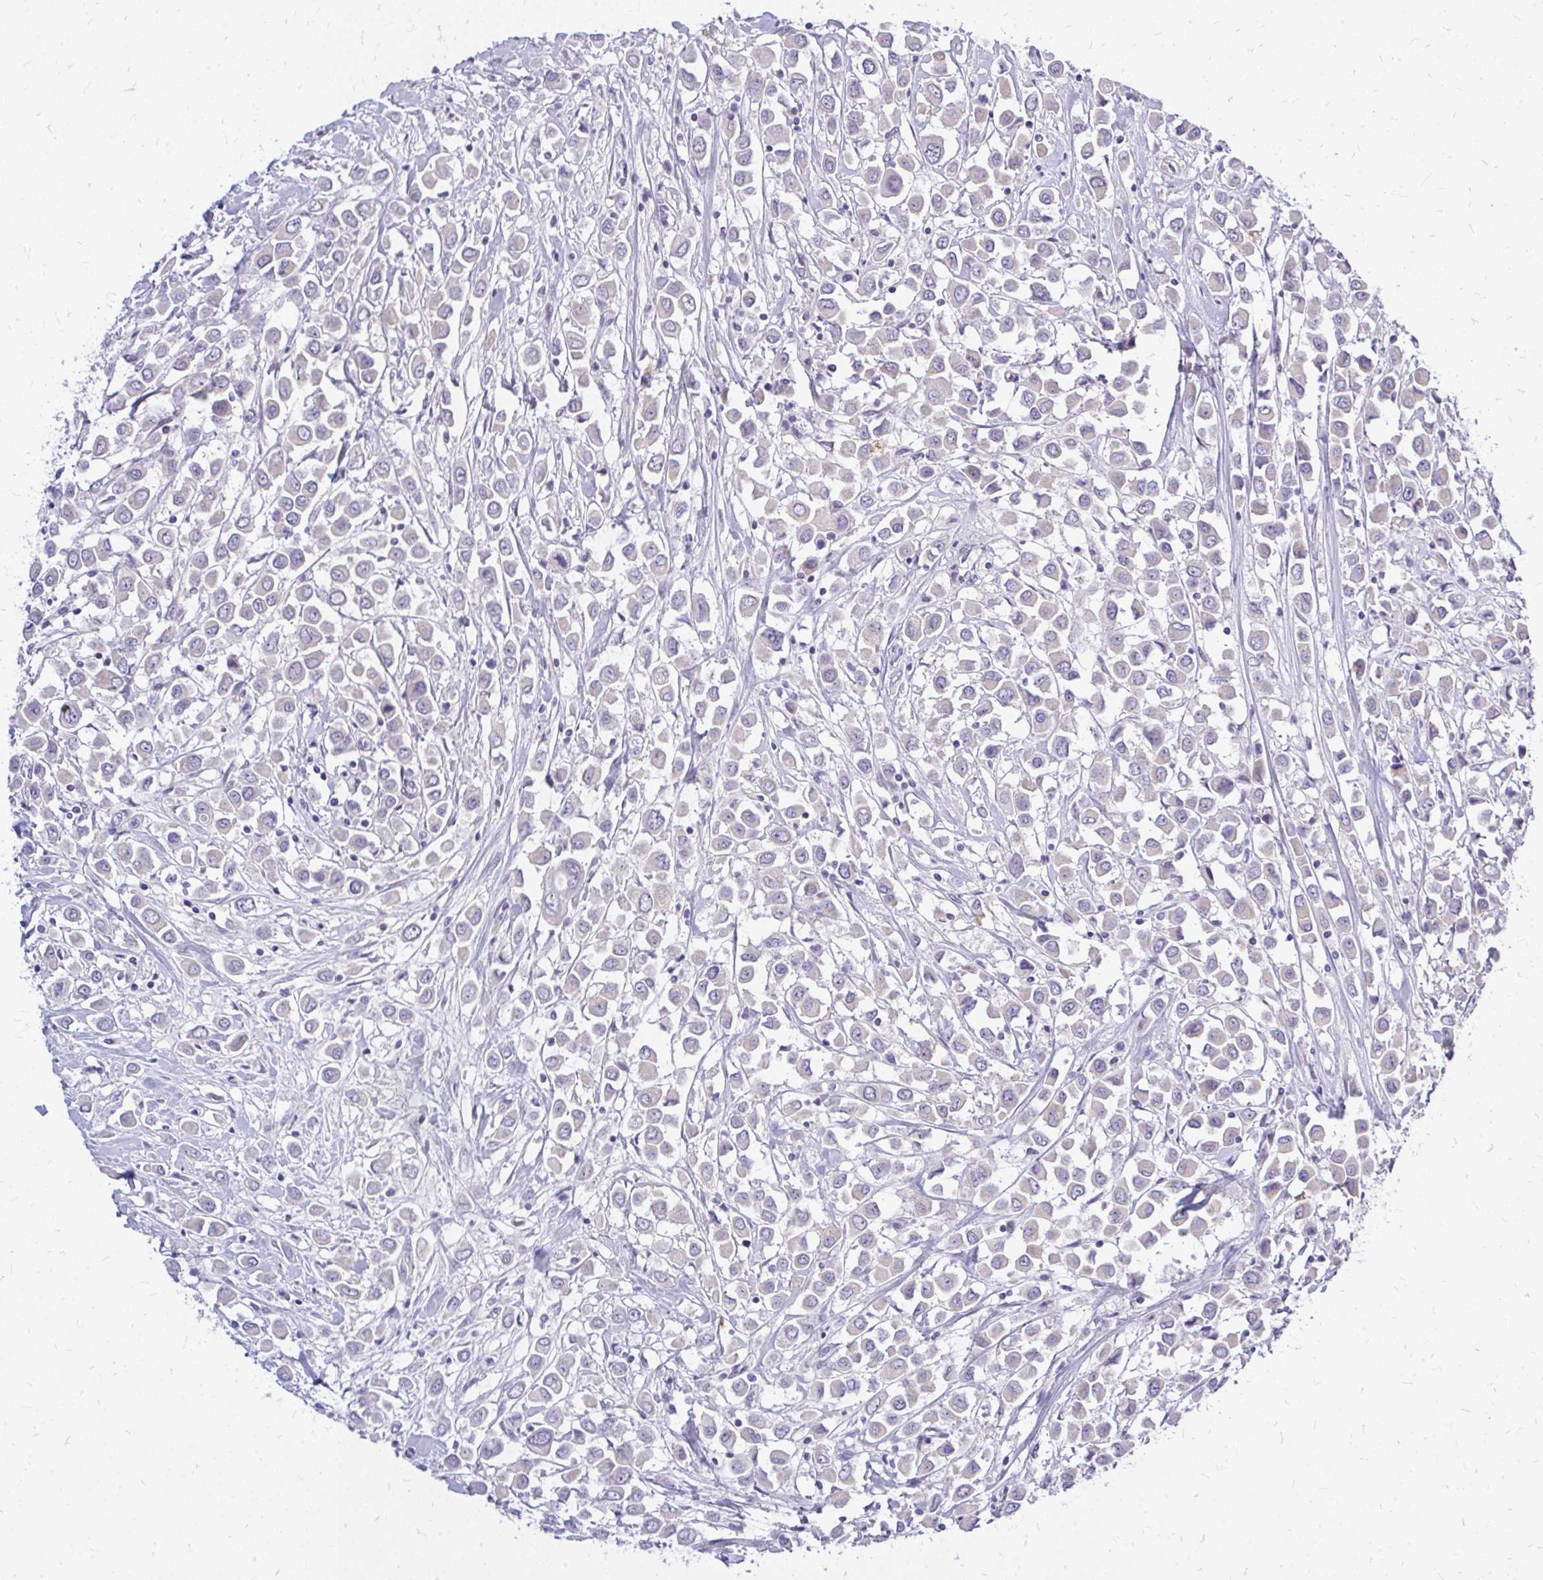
{"staining": {"intensity": "negative", "quantity": "none", "location": "none"}, "tissue": "breast cancer", "cell_type": "Tumor cells", "image_type": "cancer", "snomed": [{"axis": "morphology", "description": "Duct carcinoma"}, {"axis": "topography", "description": "Breast"}], "caption": "The IHC photomicrograph has no significant expression in tumor cells of breast cancer (infiltrating ductal carcinoma) tissue.", "gene": "MAP1LC3A", "patient": {"sex": "female", "age": 61}}